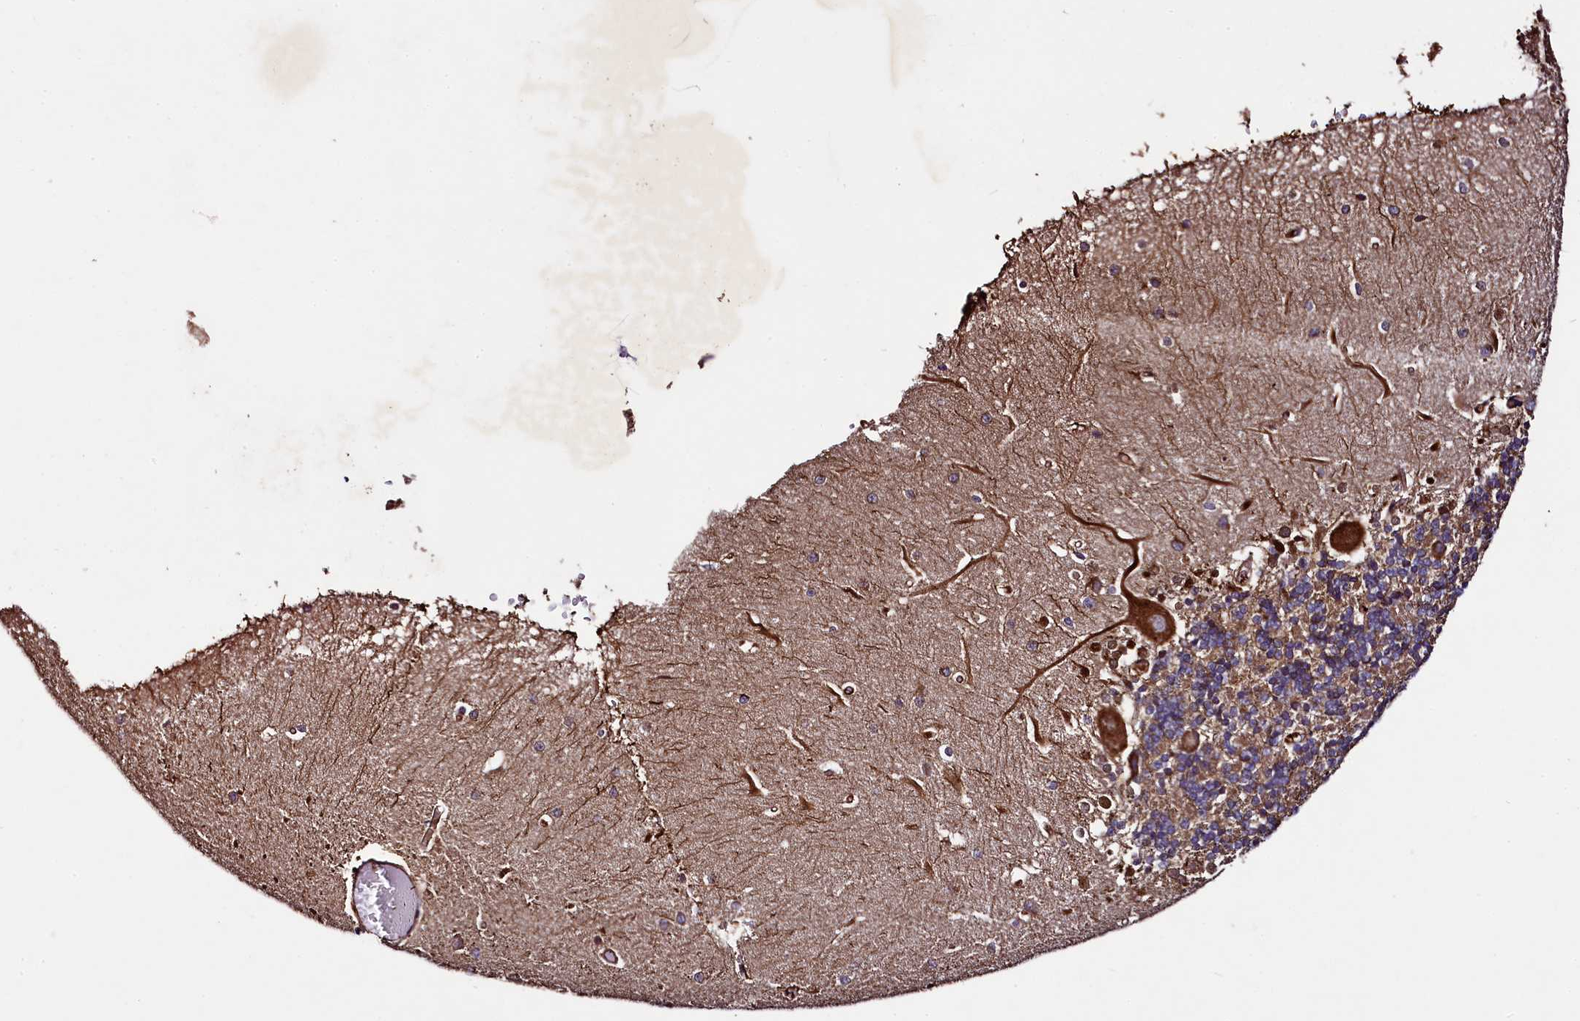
{"staining": {"intensity": "moderate", "quantity": ">75%", "location": "cytoplasmic/membranous"}, "tissue": "cerebellum", "cell_type": "Cells in granular layer", "image_type": "normal", "snomed": [{"axis": "morphology", "description": "Normal tissue, NOS"}, {"axis": "topography", "description": "Cerebellum"}], "caption": "Brown immunohistochemical staining in unremarkable human cerebellum reveals moderate cytoplasmic/membranous positivity in approximately >75% of cells in granular layer.", "gene": "CCDC102A", "patient": {"sex": "male", "age": 37}}